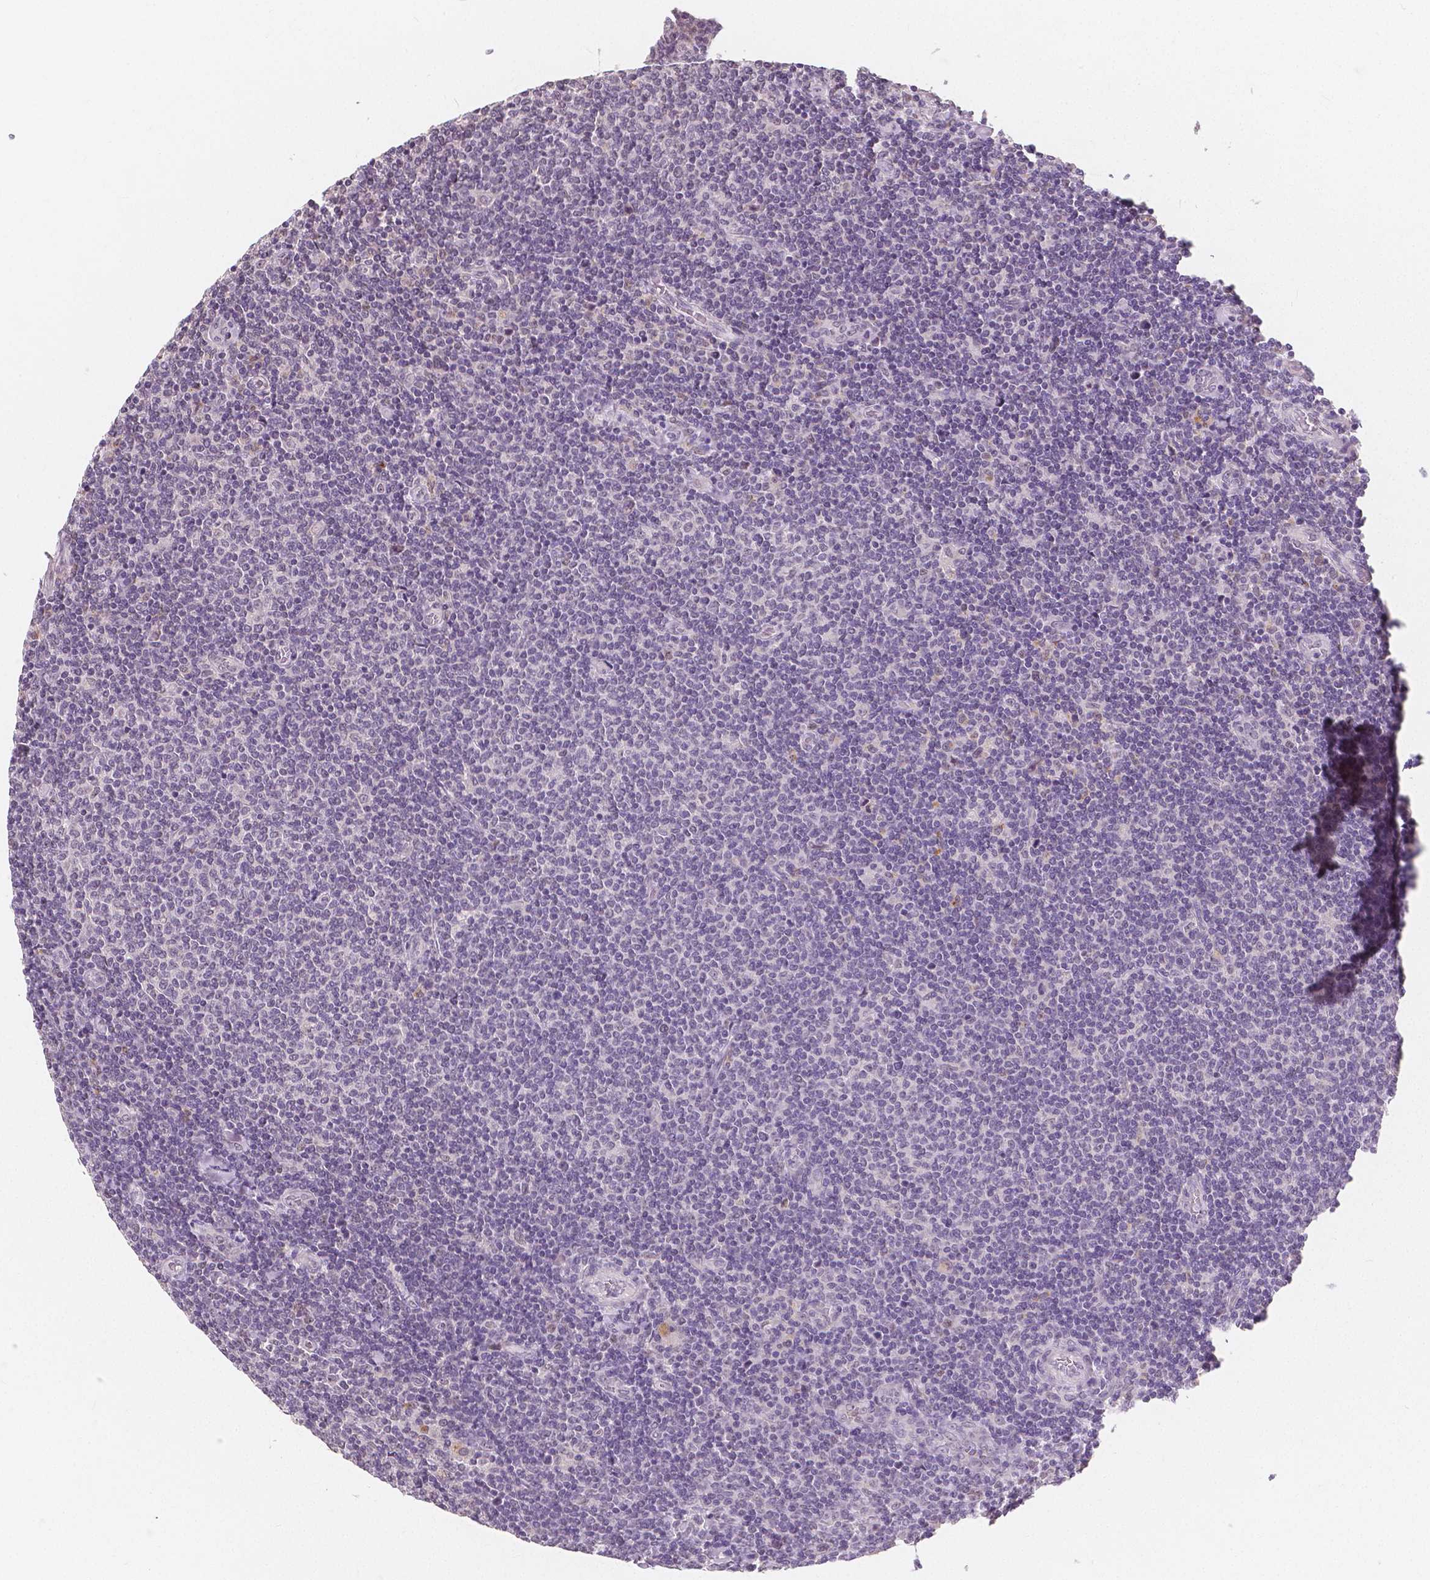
{"staining": {"intensity": "negative", "quantity": "none", "location": "none"}, "tissue": "lymphoma", "cell_type": "Tumor cells", "image_type": "cancer", "snomed": [{"axis": "morphology", "description": "Malignant lymphoma, non-Hodgkin's type, Low grade"}, {"axis": "topography", "description": "Lymph node"}], "caption": "Tumor cells show no significant protein expression in lymphoma. The staining was performed using DAB (3,3'-diaminobenzidine) to visualize the protein expression in brown, while the nuclei were stained in blue with hematoxylin (Magnification: 20x).", "gene": "NOLC1", "patient": {"sex": "male", "age": 52}}